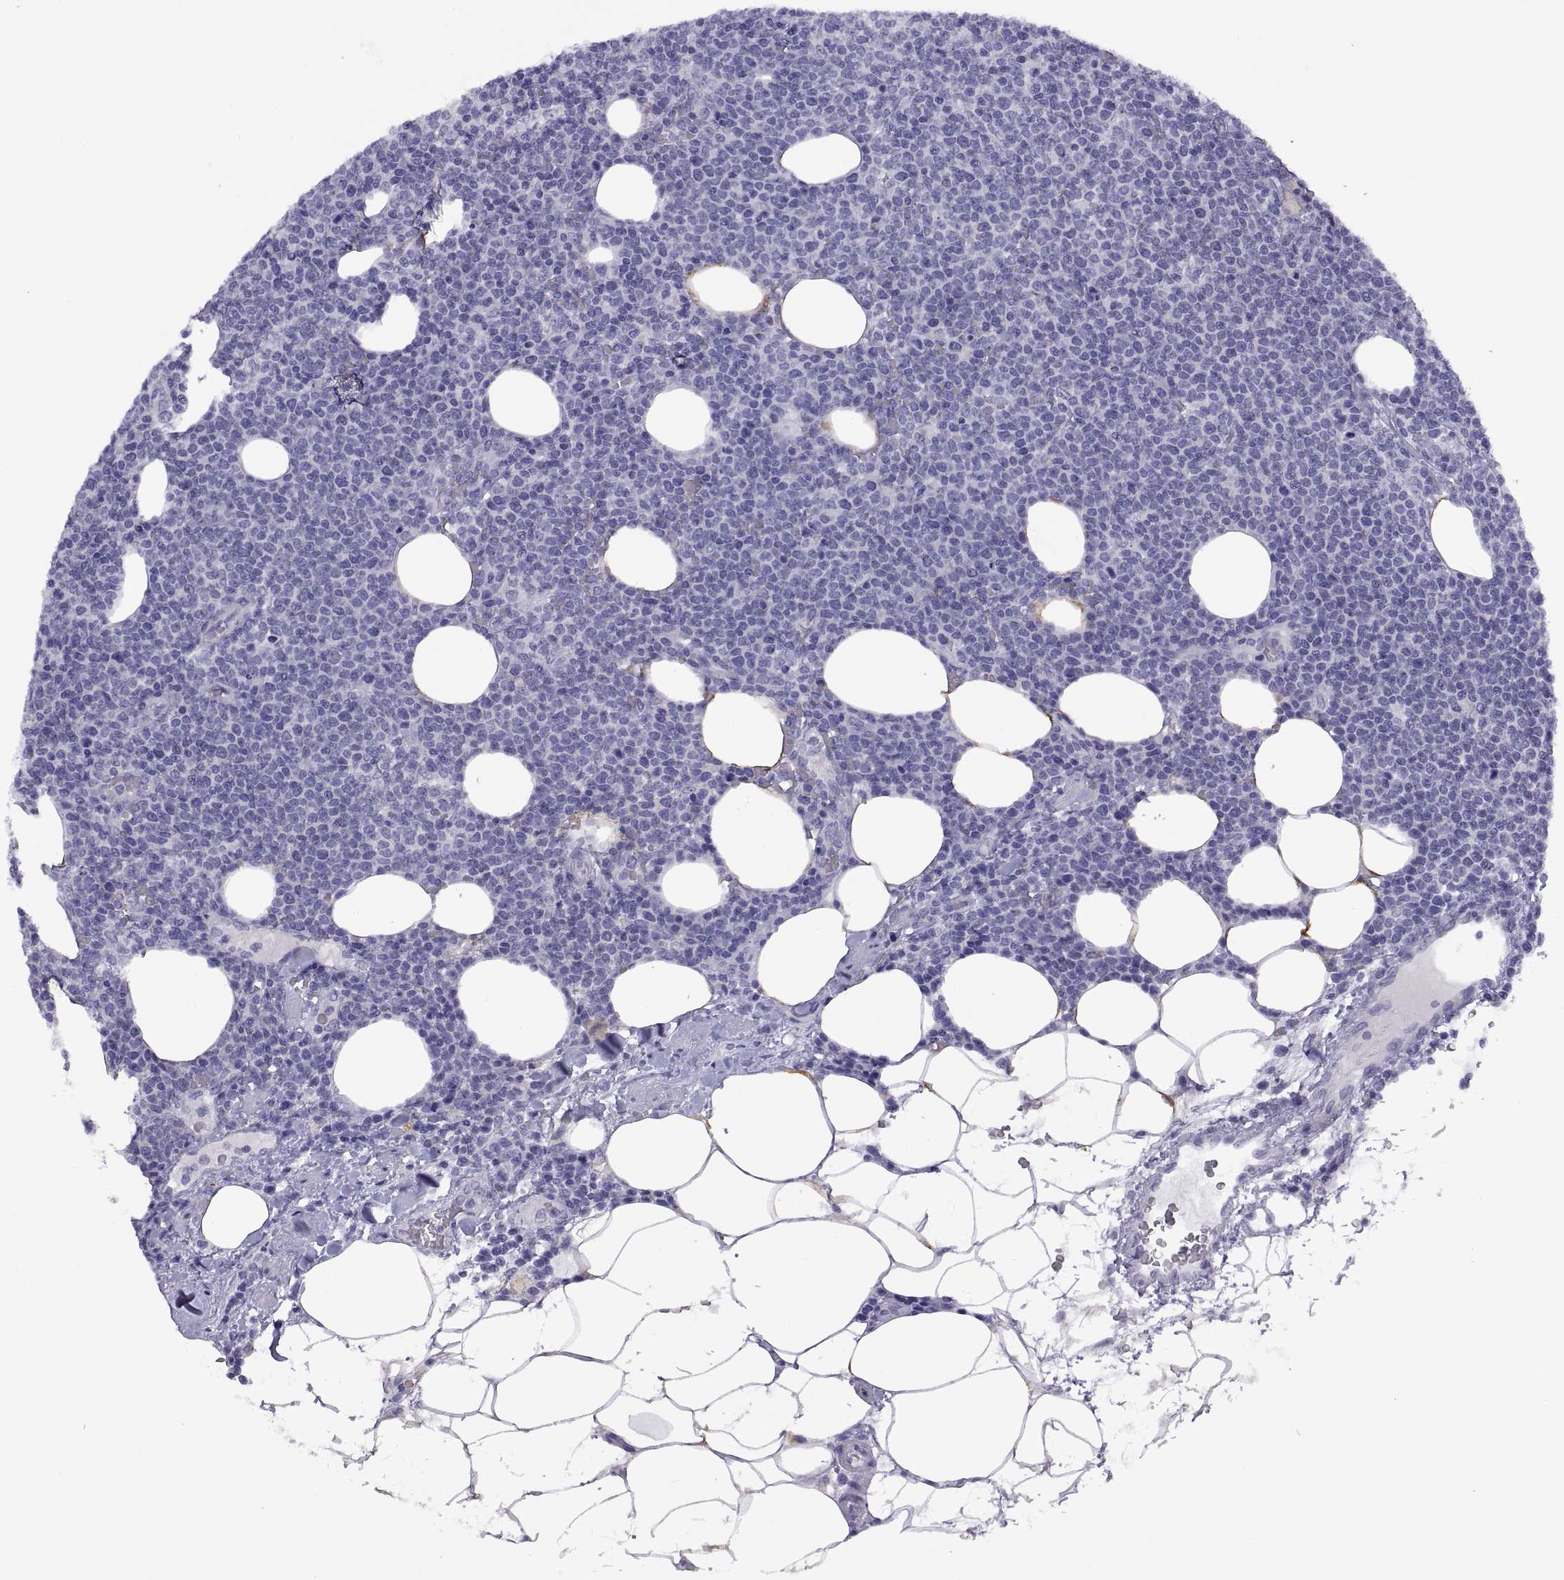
{"staining": {"intensity": "negative", "quantity": "none", "location": "none"}, "tissue": "lymphoma", "cell_type": "Tumor cells", "image_type": "cancer", "snomed": [{"axis": "morphology", "description": "Malignant lymphoma, non-Hodgkin's type, High grade"}, {"axis": "topography", "description": "Lymph node"}], "caption": "Immunohistochemical staining of high-grade malignant lymphoma, non-Hodgkin's type reveals no significant positivity in tumor cells. (DAB IHC, high magnification).", "gene": "VSX2", "patient": {"sex": "male", "age": 61}}